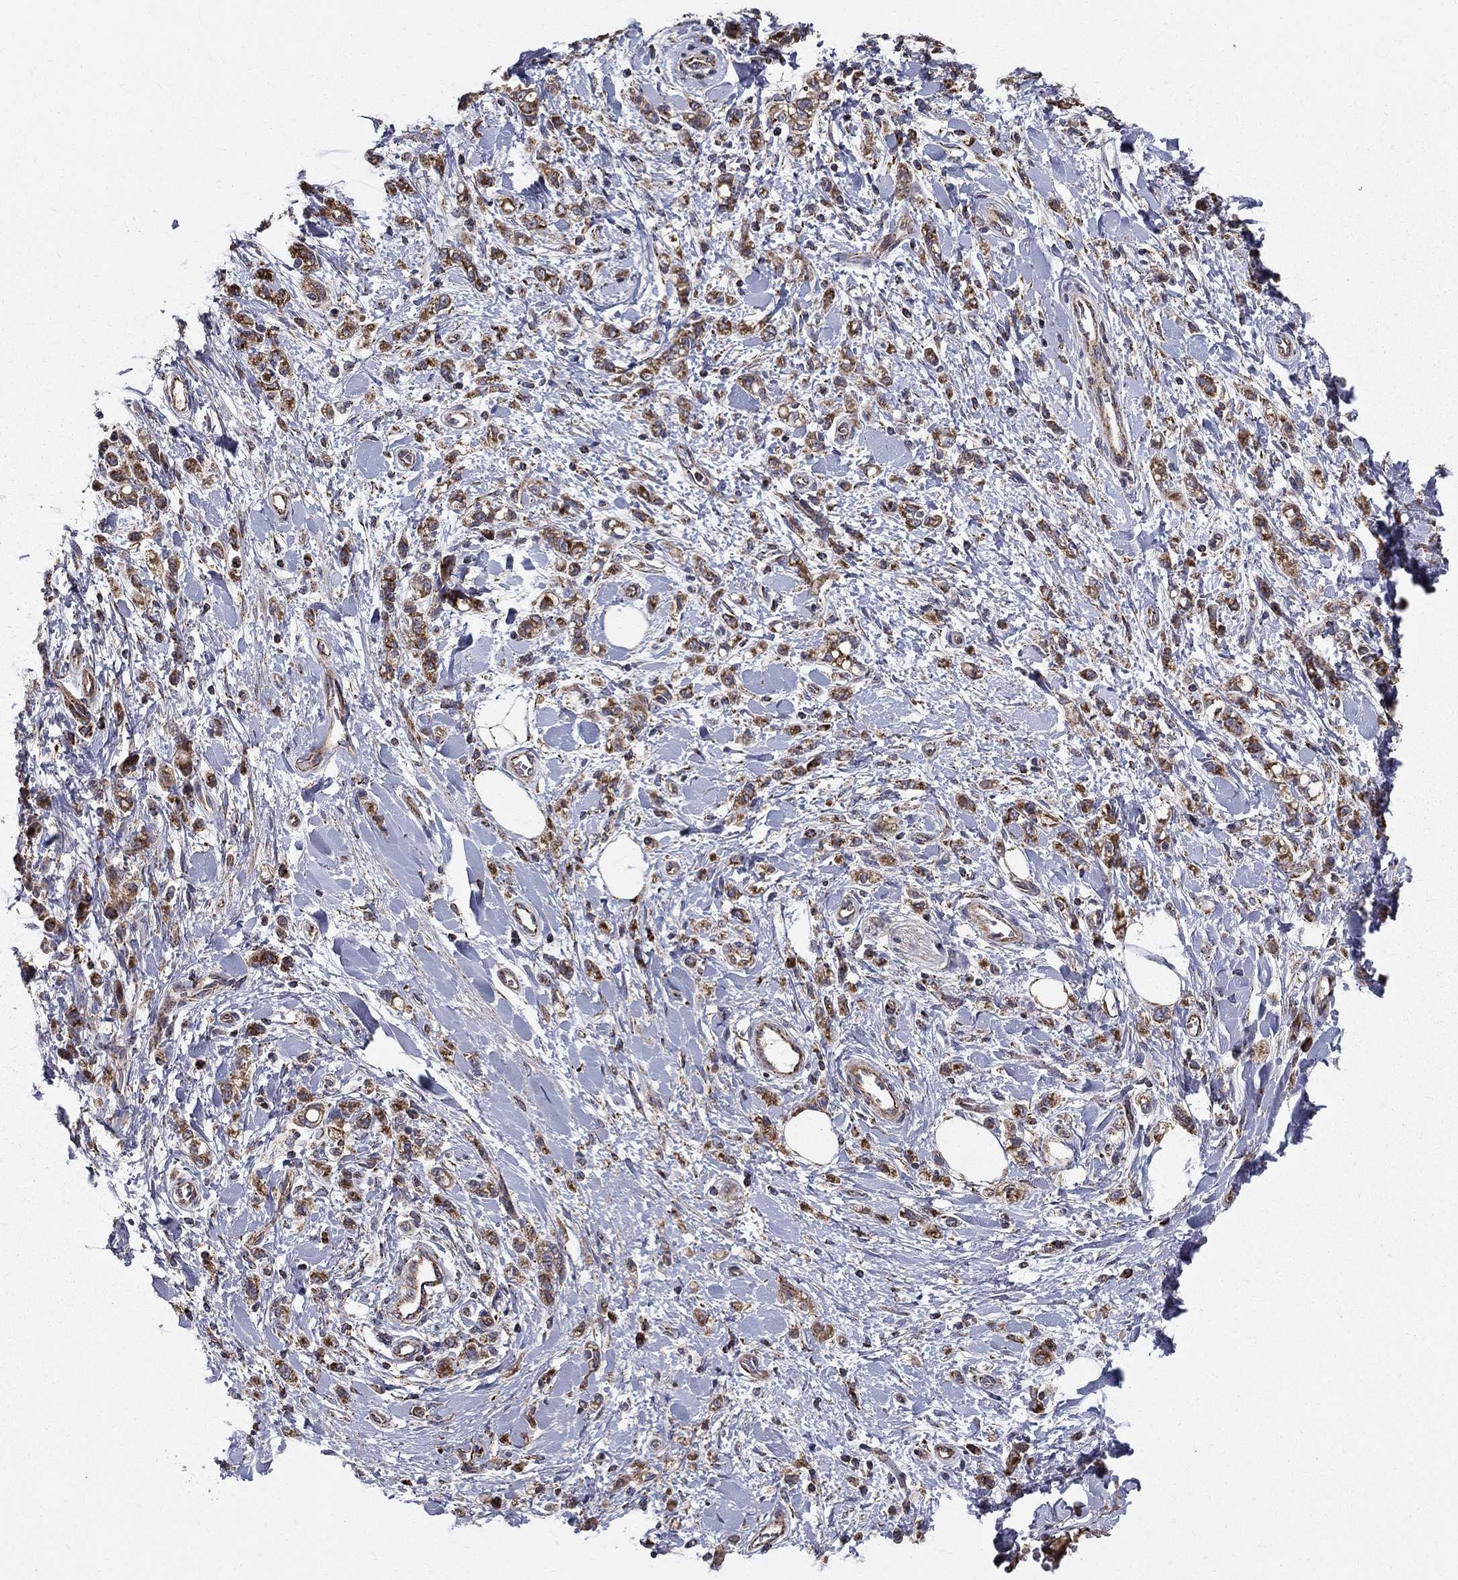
{"staining": {"intensity": "moderate", "quantity": ">75%", "location": "cytoplasmic/membranous"}, "tissue": "stomach cancer", "cell_type": "Tumor cells", "image_type": "cancer", "snomed": [{"axis": "morphology", "description": "Adenocarcinoma, NOS"}, {"axis": "topography", "description": "Stomach"}], "caption": "This image demonstrates immunohistochemistry staining of human stomach adenocarcinoma, with medium moderate cytoplasmic/membranous staining in approximately >75% of tumor cells.", "gene": "NDUFS8", "patient": {"sex": "male", "age": 77}}